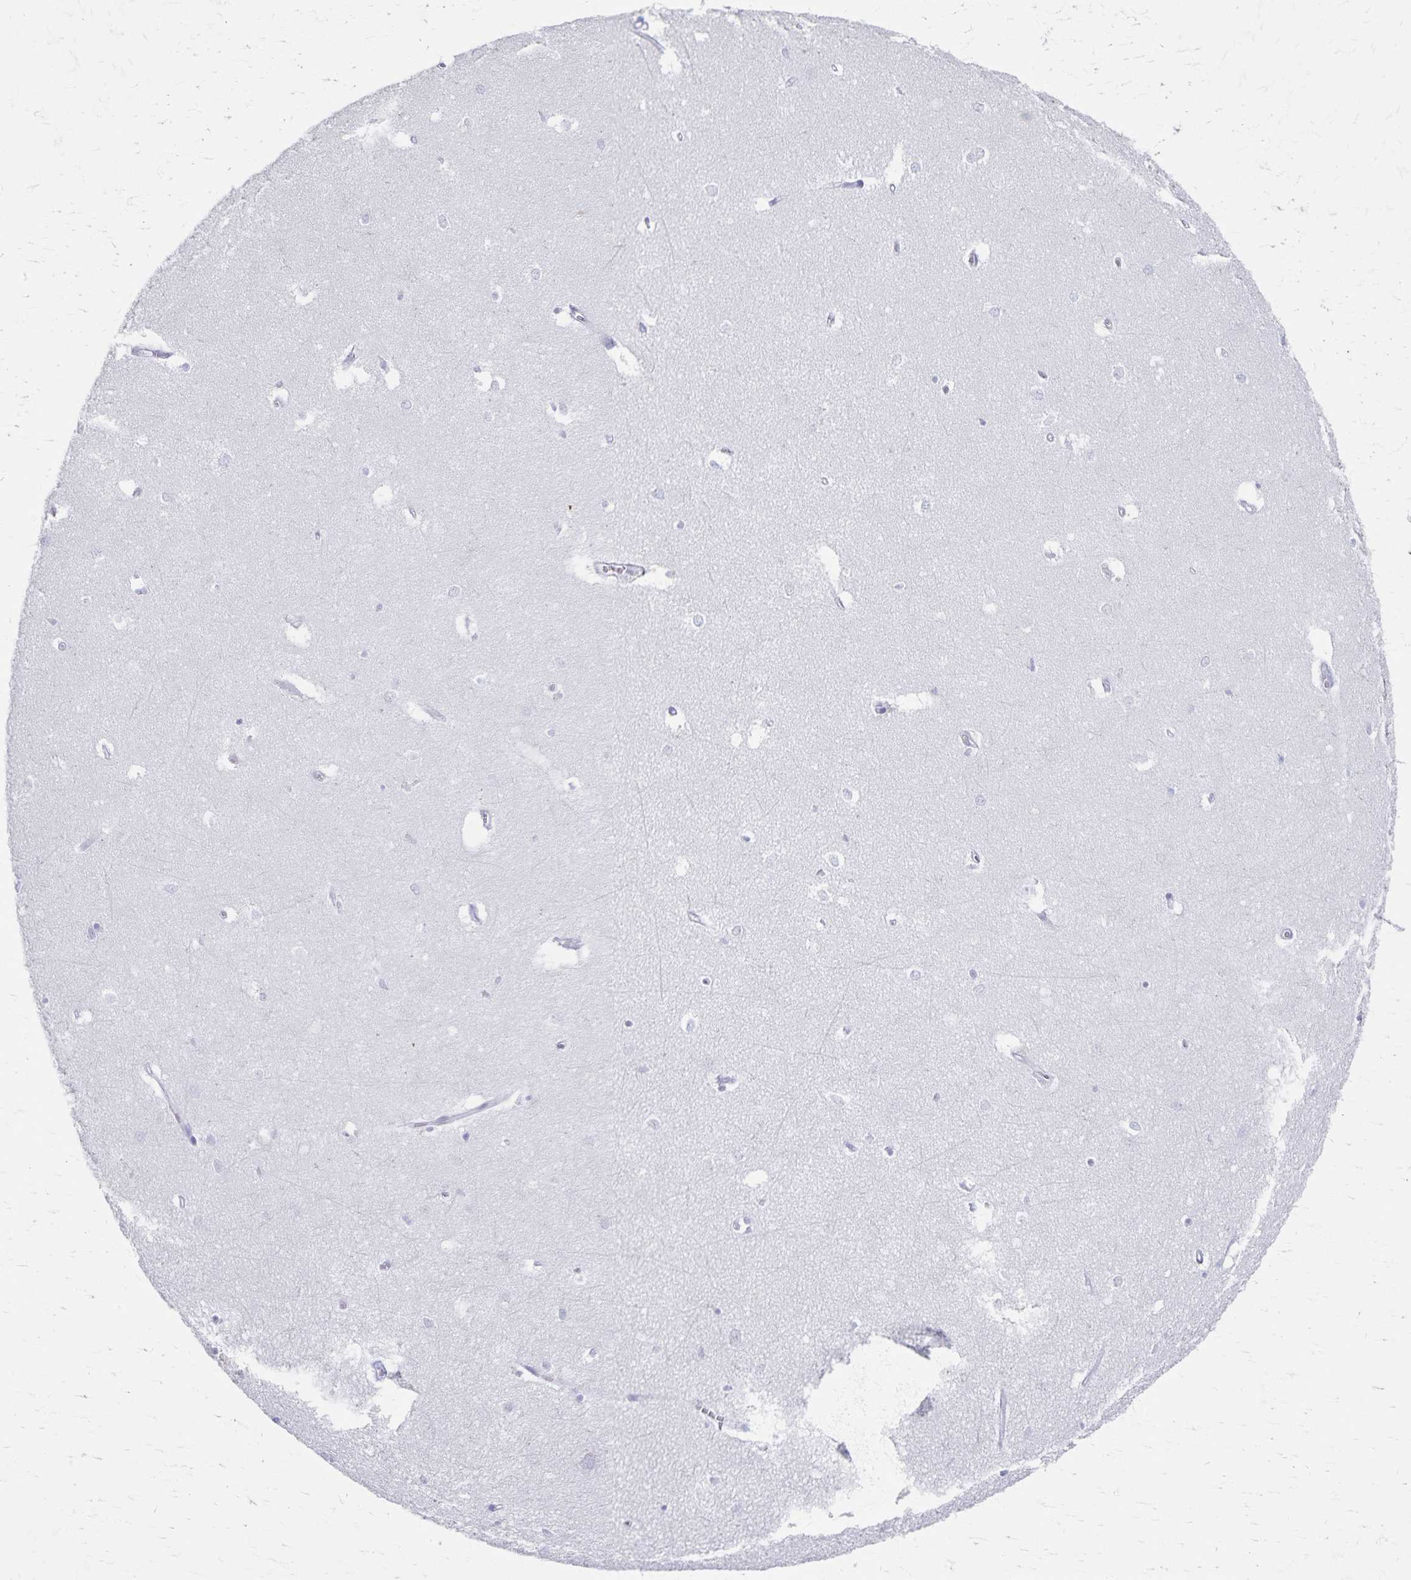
{"staining": {"intensity": "negative", "quantity": "none", "location": "none"}, "tissue": "hippocampus", "cell_type": "Glial cells", "image_type": "normal", "snomed": [{"axis": "morphology", "description": "Normal tissue, NOS"}, {"axis": "topography", "description": "Hippocampus"}], "caption": "Immunohistochemical staining of benign human hippocampus exhibits no significant staining in glial cells.", "gene": "GPBAR1", "patient": {"sex": "female", "age": 64}}